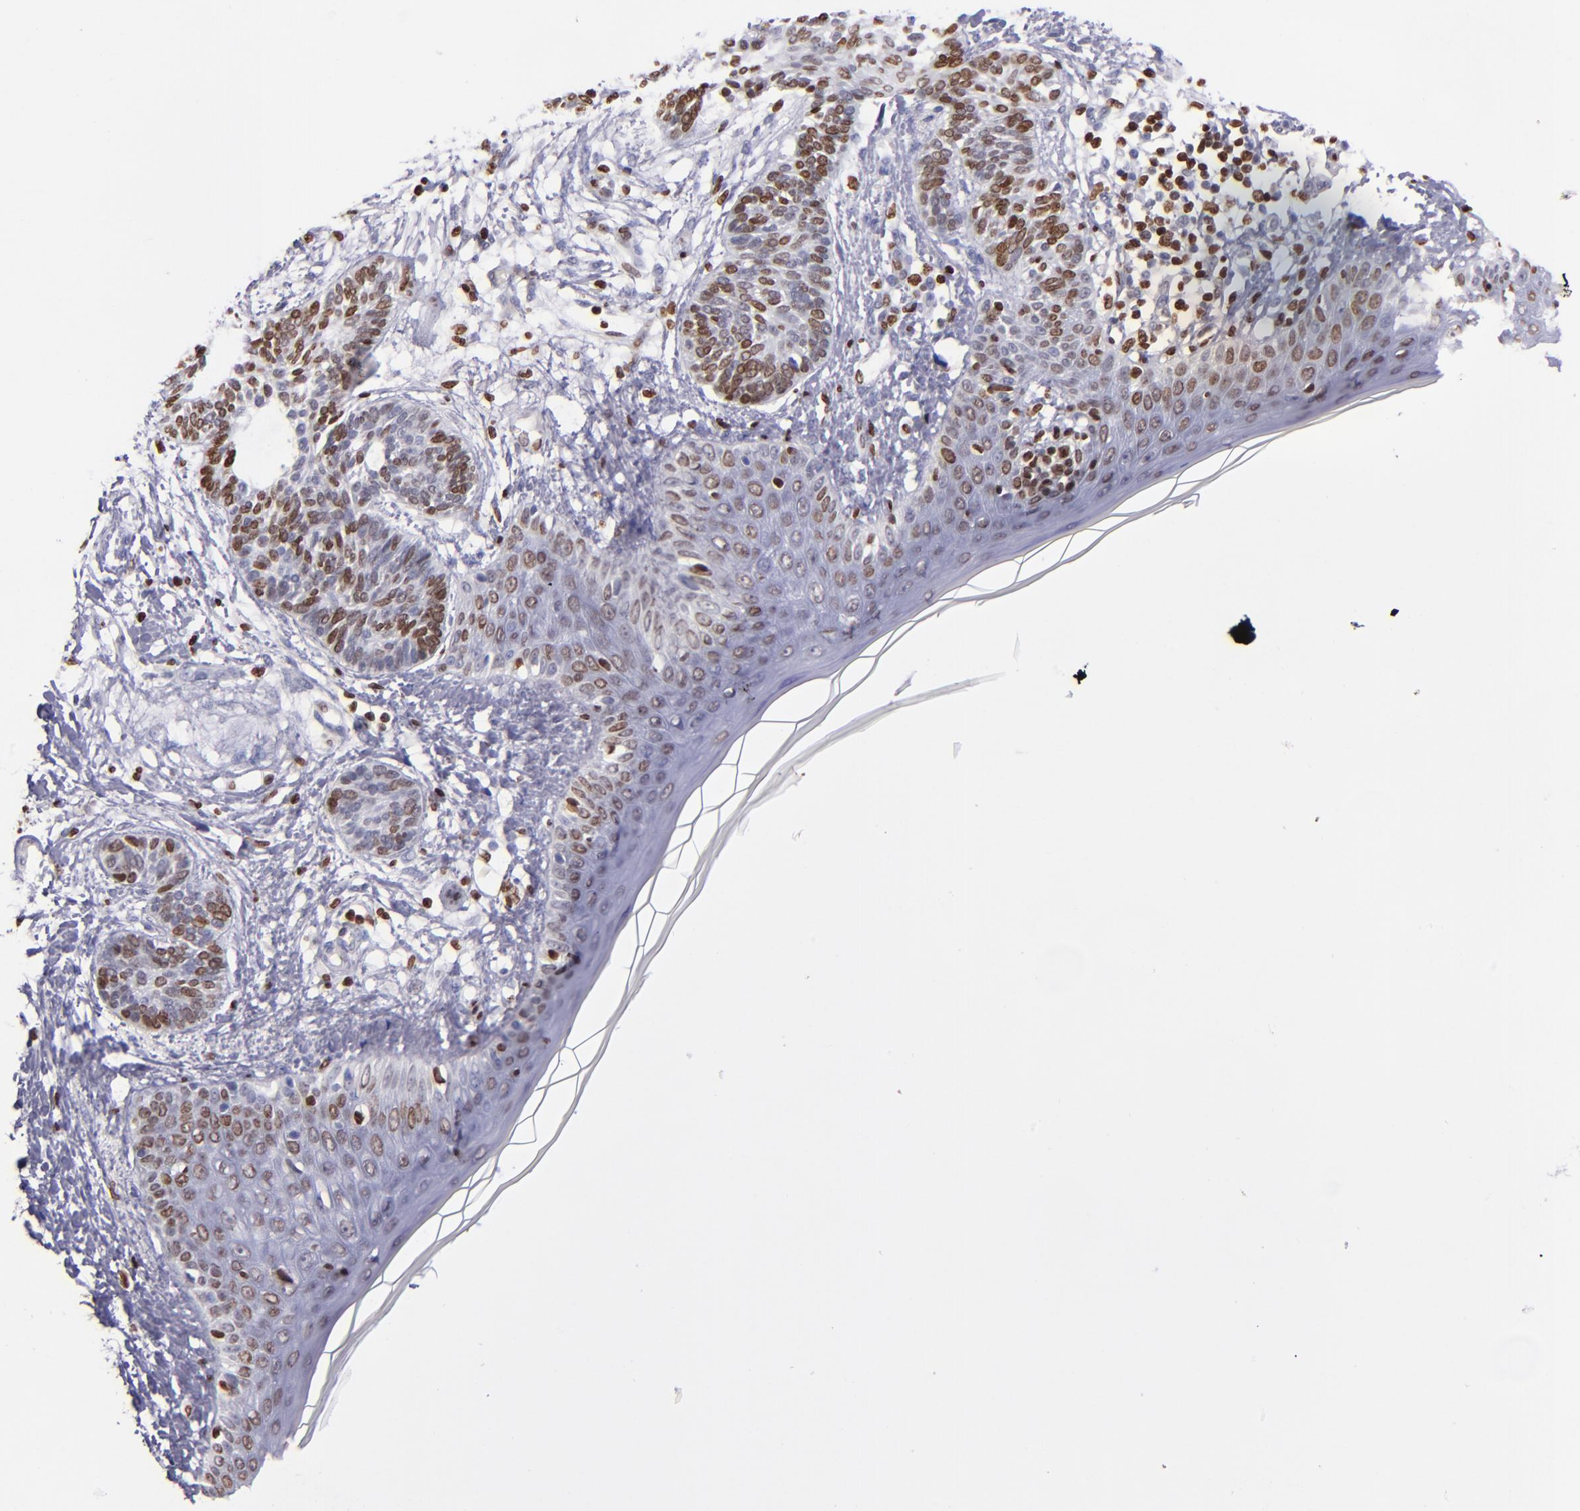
{"staining": {"intensity": "moderate", "quantity": ">75%", "location": "nuclear"}, "tissue": "skin cancer", "cell_type": "Tumor cells", "image_type": "cancer", "snomed": [{"axis": "morphology", "description": "Normal tissue, NOS"}, {"axis": "morphology", "description": "Basal cell carcinoma"}, {"axis": "topography", "description": "Skin"}], "caption": "Immunohistochemical staining of skin cancer (basal cell carcinoma) demonstrates moderate nuclear protein expression in about >75% of tumor cells. The staining was performed using DAB (3,3'-diaminobenzidine), with brown indicating positive protein expression. Nuclei are stained blue with hematoxylin.", "gene": "CDKL5", "patient": {"sex": "male", "age": 63}}